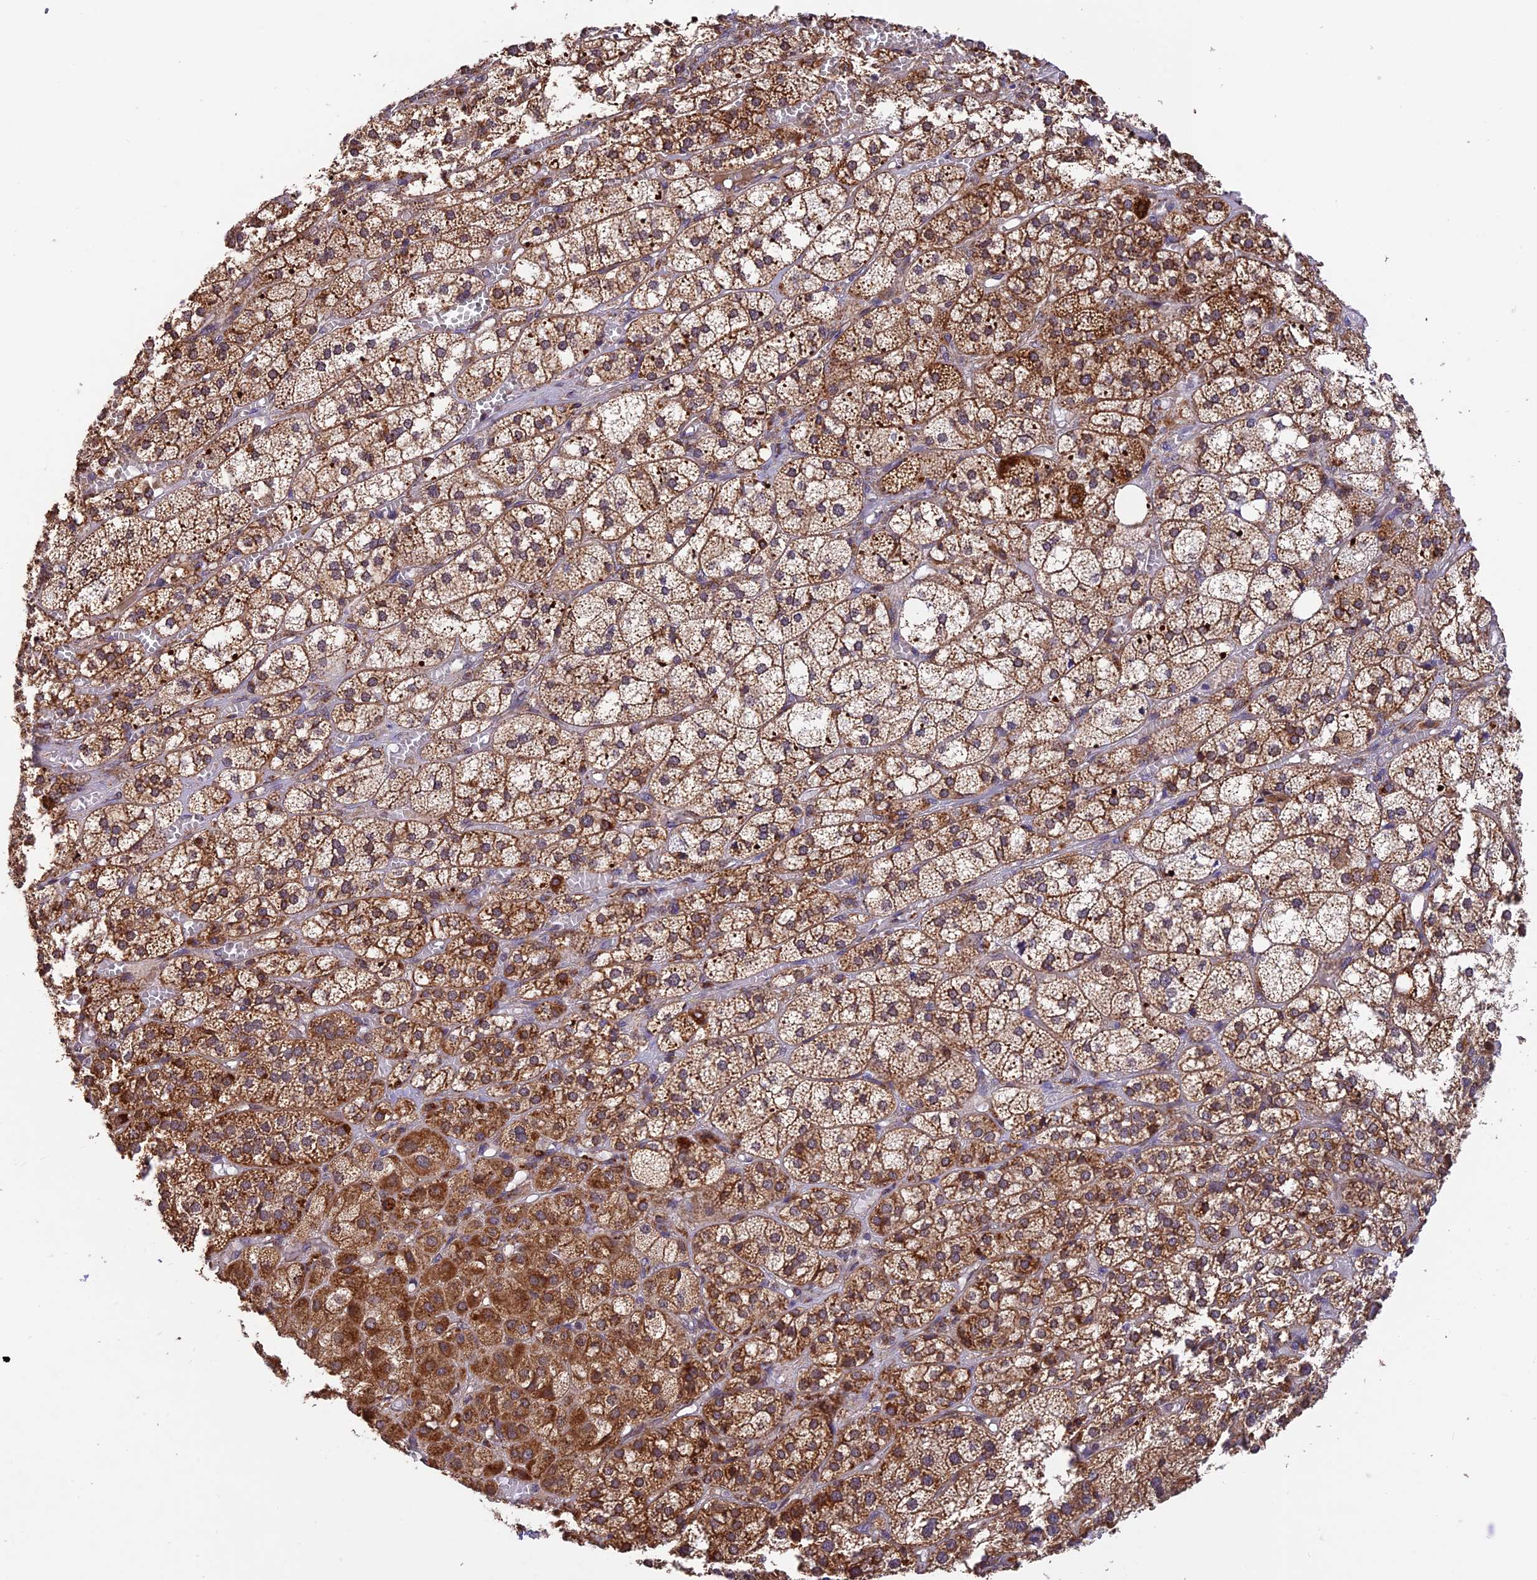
{"staining": {"intensity": "strong", "quantity": ">75%", "location": "cytoplasmic/membranous"}, "tissue": "adrenal gland", "cell_type": "Glandular cells", "image_type": "normal", "snomed": [{"axis": "morphology", "description": "Normal tissue, NOS"}, {"axis": "topography", "description": "Adrenal gland"}], "caption": "Immunohistochemistry (IHC) histopathology image of benign adrenal gland: human adrenal gland stained using immunohistochemistry displays high levels of strong protein expression localized specifically in the cytoplasmic/membranous of glandular cells, appearing as a cytoplasmic/membranous brown color.", "gene": "MNS1", "patient": {"sex": "female", "age": 61}}